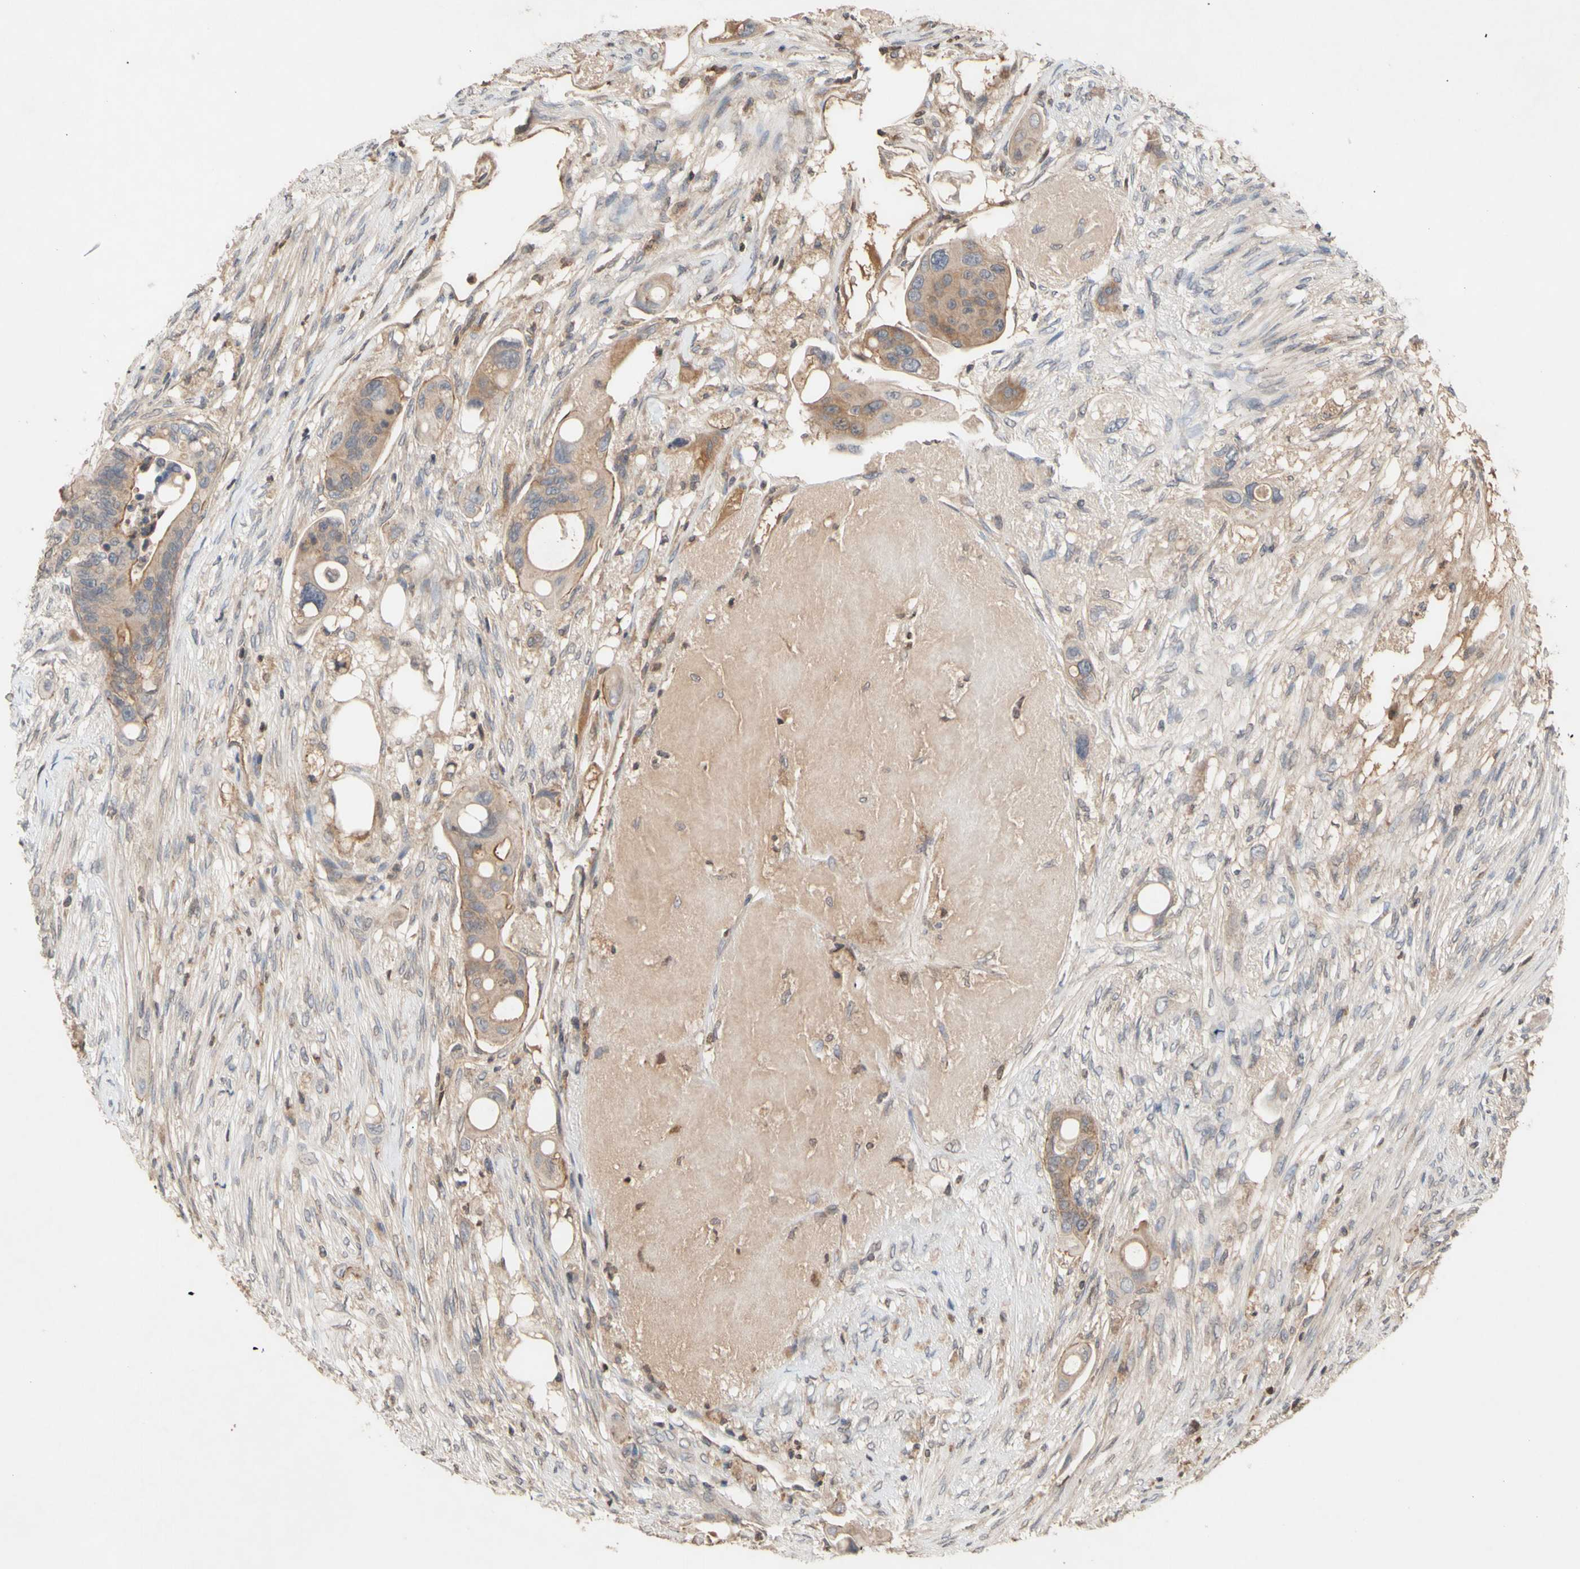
{"staining": {"intensity": "moderate", "quantity": ">75%", "location": "cytoplasmic/membranous"}, "tissue": "colorectal cancer", "cell_type": "Tumor cells", "image_type": "cancer", "snomed": [{"axis": "morphology", "description": "Adenocarcinoma, NOS"}, {"axis": "topography", "description": "Colon"}], "caption": "This micrograph reveals IHC staining of human adenocarcinoma (colorectal), with medium moderate cytoplasmic/membranous staining in approximately >75% of tumor cells.", "gene": "NECTIN3", "patient": {"sex": "female", "age": 57}}